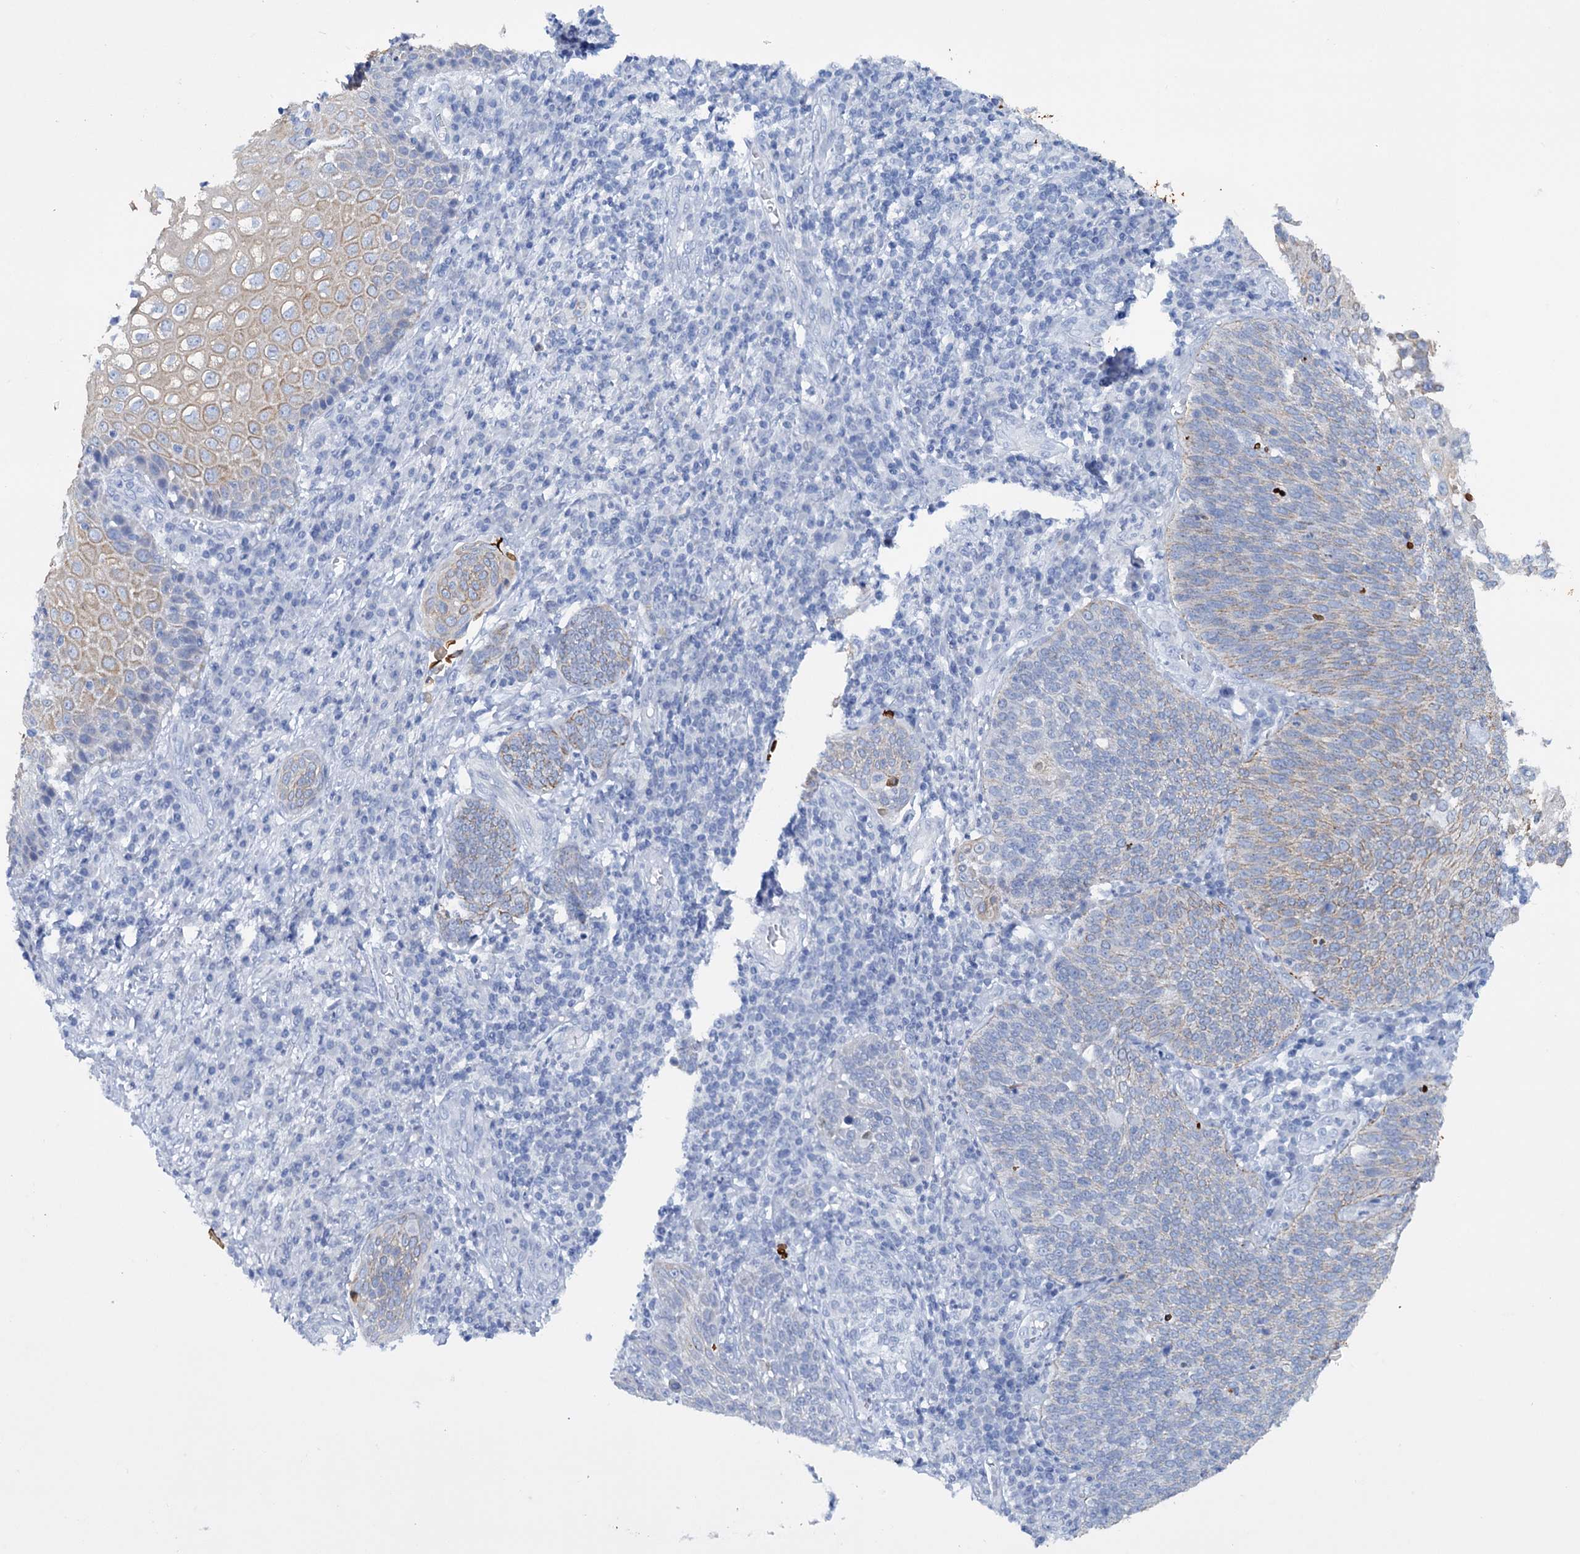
{"staining": {"intensity": "weak", "quantity": "<25%", "location": "cytoplasmic/membranous"}, "tissue": "cervical cancer", "cell_type": "Tumor cells", "image_type": "cancer", "snomed": [{"axis": "morphology", "description": "Squamous cell carcinoma, NOS"}, {"axis": "topography", "description": "Cervix"}], "caption": "Squamous cell carcinoma (cervical) was stained to show a protein in brown. There is no significant expression in tumor cells.", "gene": "FAAP20", "patient": {"sex": "female", "age": 34}}